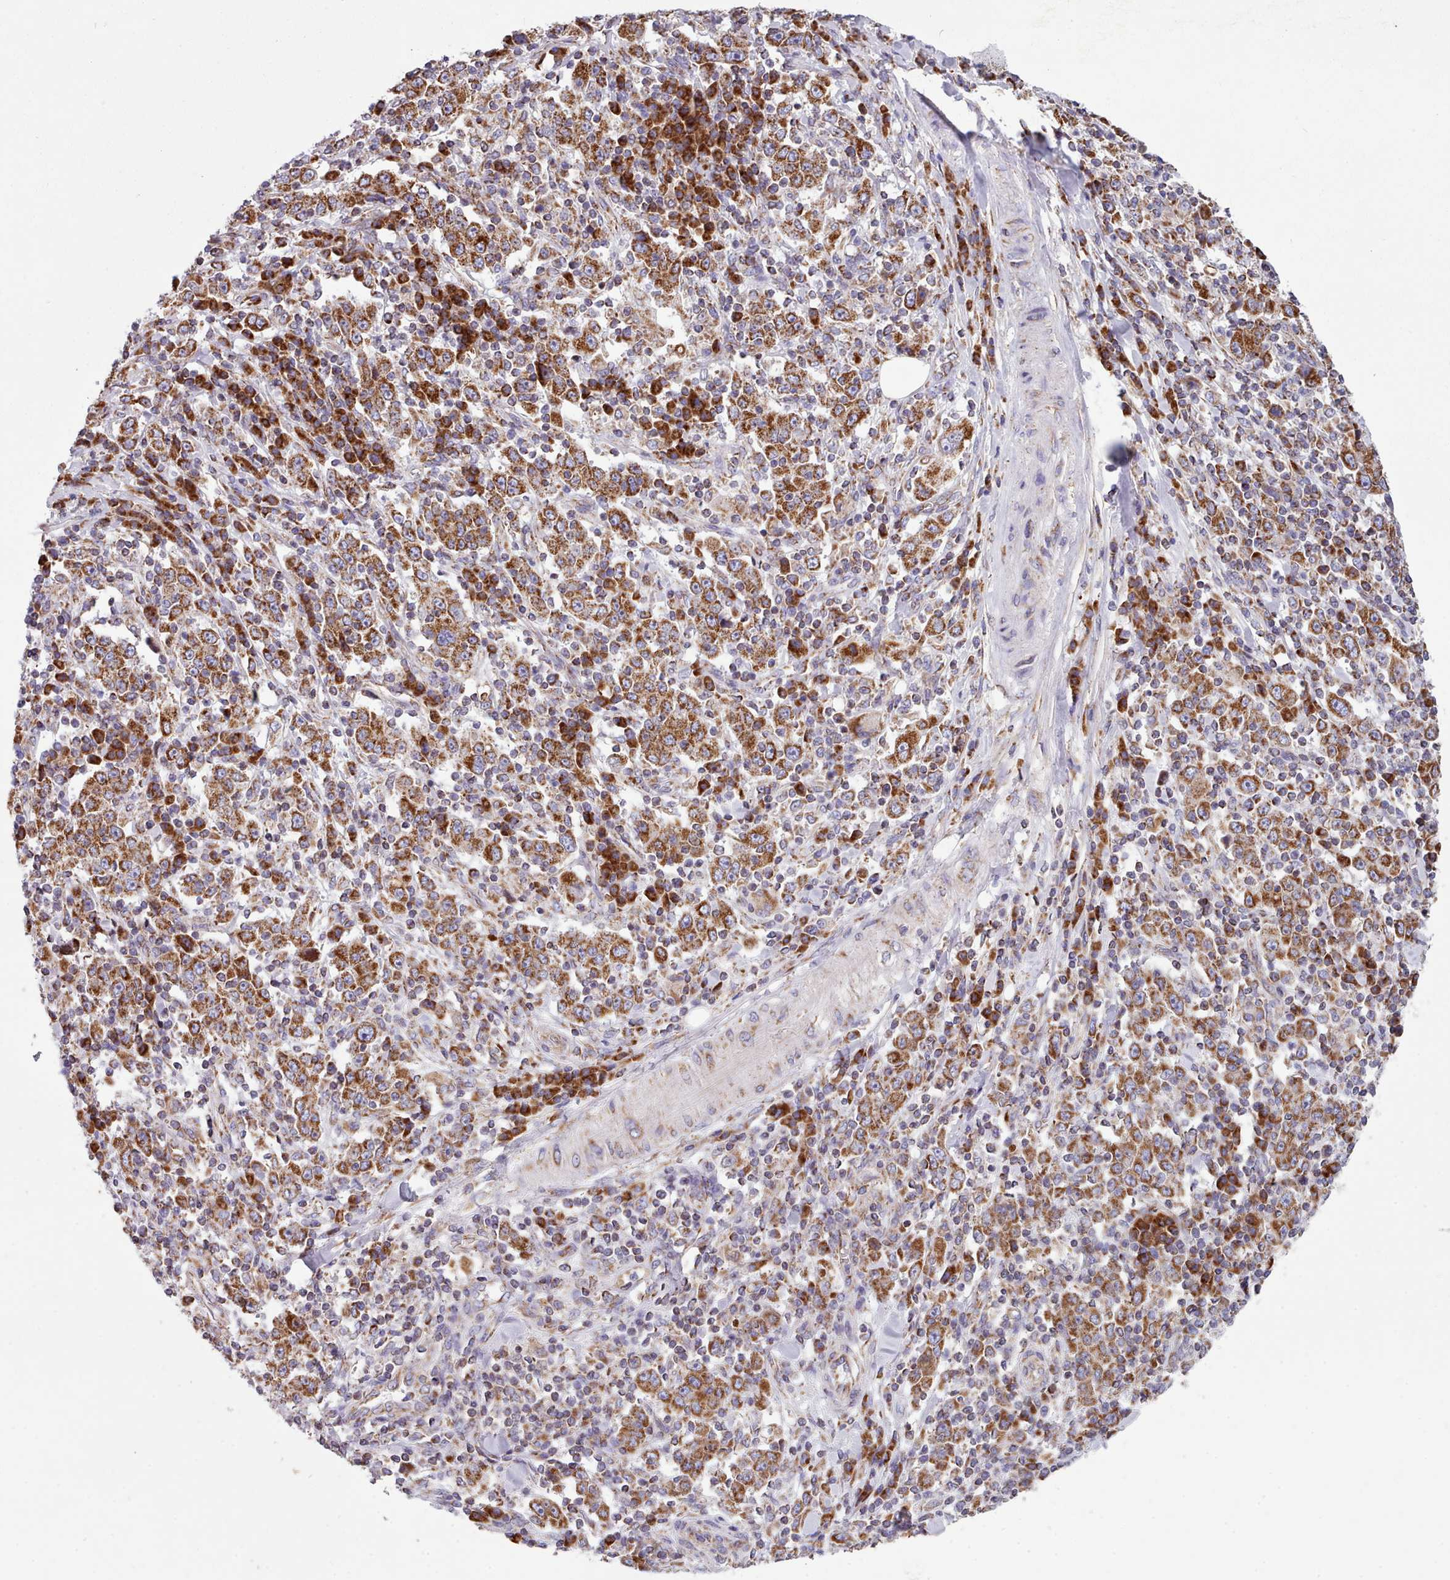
{"staining": {"intensity": "strong", "quantity": ">75%", "location": "cytoplasmic/membranous"}, "tissue": "stomach cancer", "cell_type": "Tumor cells", "image_type": "cancer", "snomed": [{"axis": "morphology", "description": "Normal tissue, NOS"}, {"axis": "morphology", "description": "Adenocarcinoma, NOS"}, {"axis": "topography", "description": "Stomach, upper"}, {"axis": "topography", "description": "Stomach"}], "caption": "High-magnification brightfield microscopy of stomach cancer stained with DAB (brown) and counterstained with hematoxylin (blue). tumor cells exhibit strong cytoplasmic/membranous staining is present in about>75% of cells. The staining was performed using DAB, with brown indicating positive protein expression. Nuclei are stained blue with hematoxylin.", "gene": "SRP54", "patient": {"sex": "male", "age": 59}}